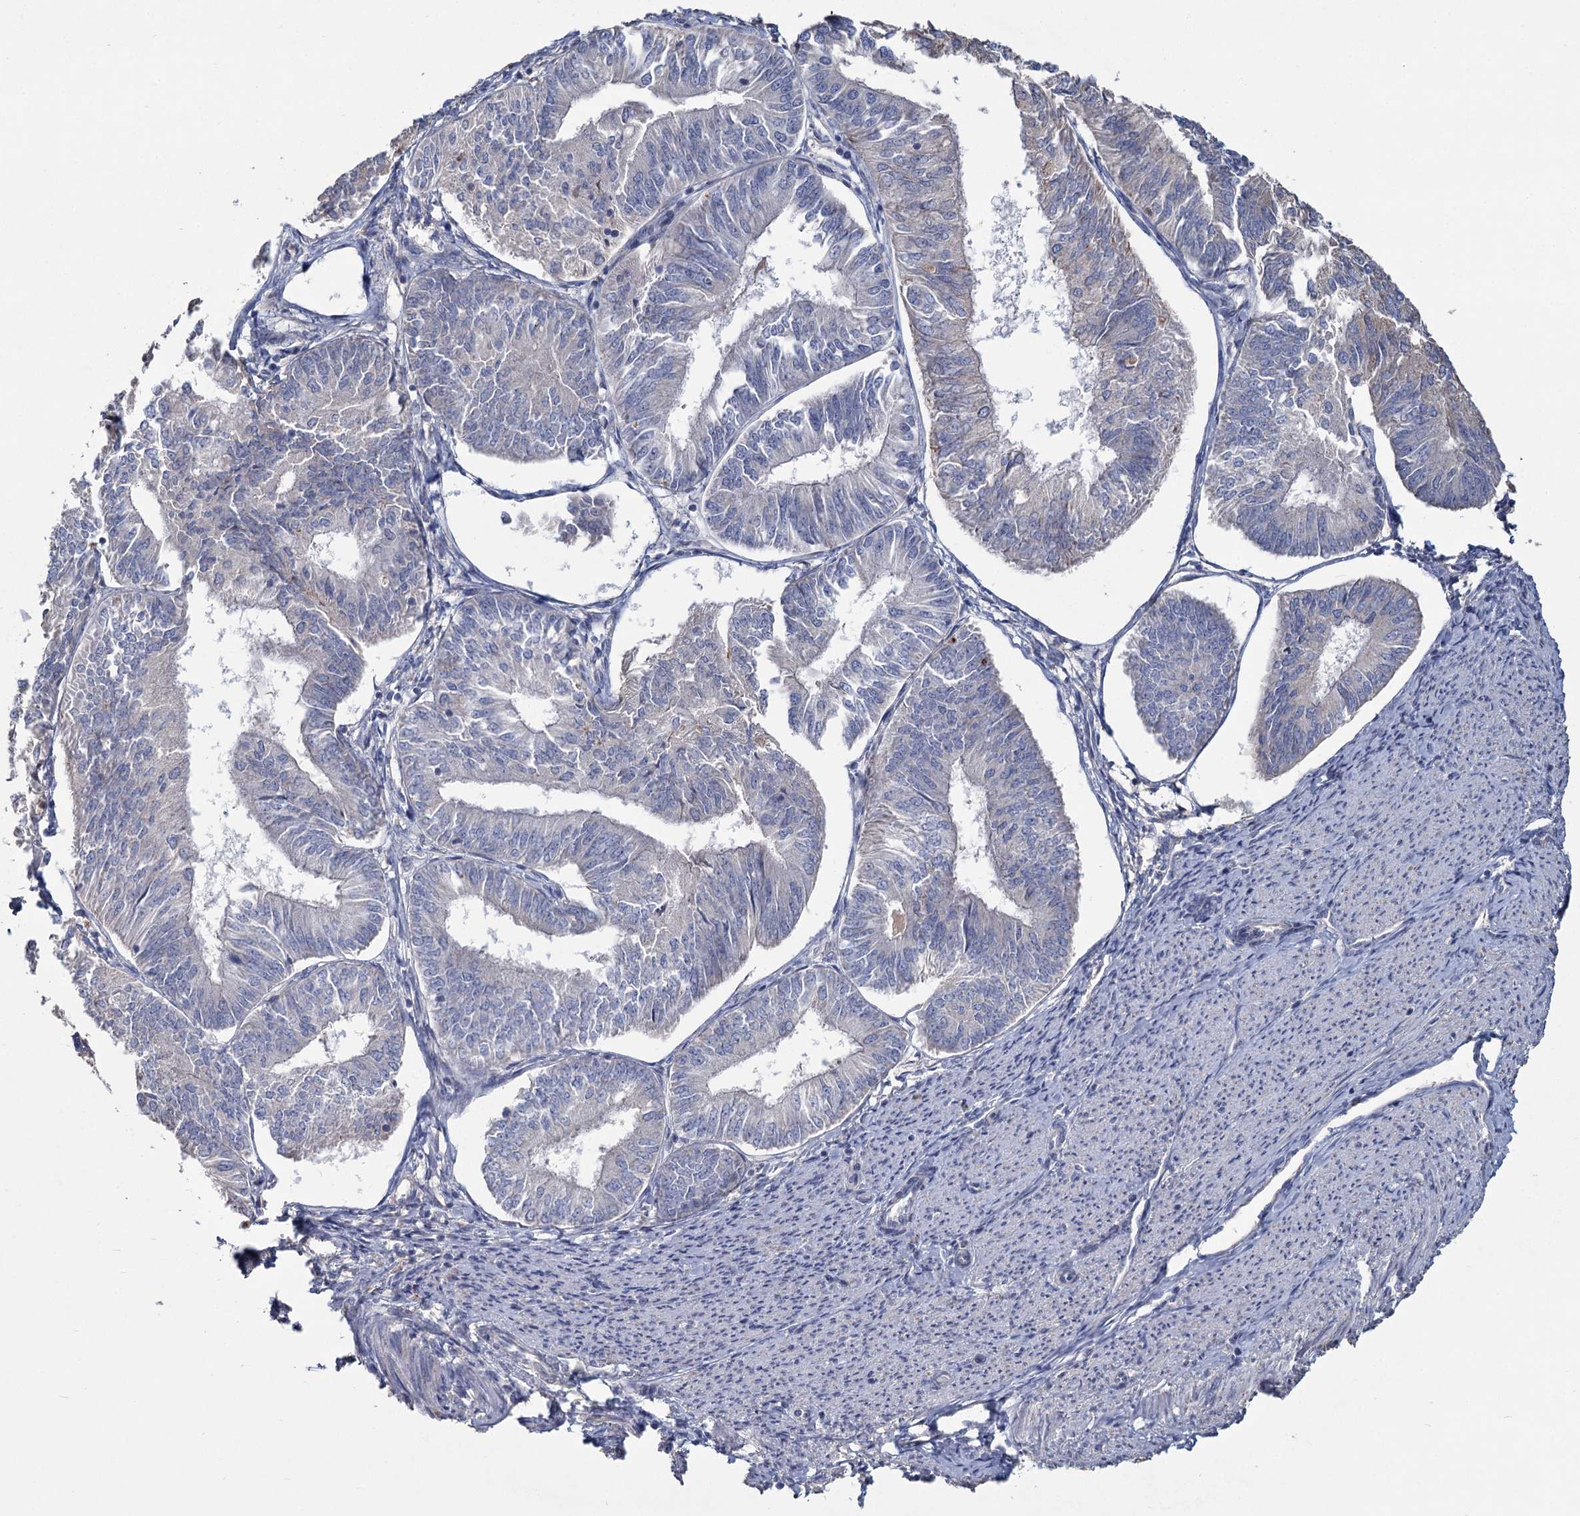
{"staining": {"intensity": "negative", "quantity": "none", "location": "none"}, "tissue": "endometrial cancer", "cell_type": "Tumor cells", "image_type": "cancer", "snomed": [{"axis": "morphology", "description": "Adenocarcinoma, NOS"}, {"axis": "topography", "description": "Endometrium"}], "caption": "Human endometrial cancer (adenocarcinoma) stained for a protein using immunohistochemistry displays no staining in tumor cells.", "gene": "HES2", "patient": {"sex": "female", "age": 58}}